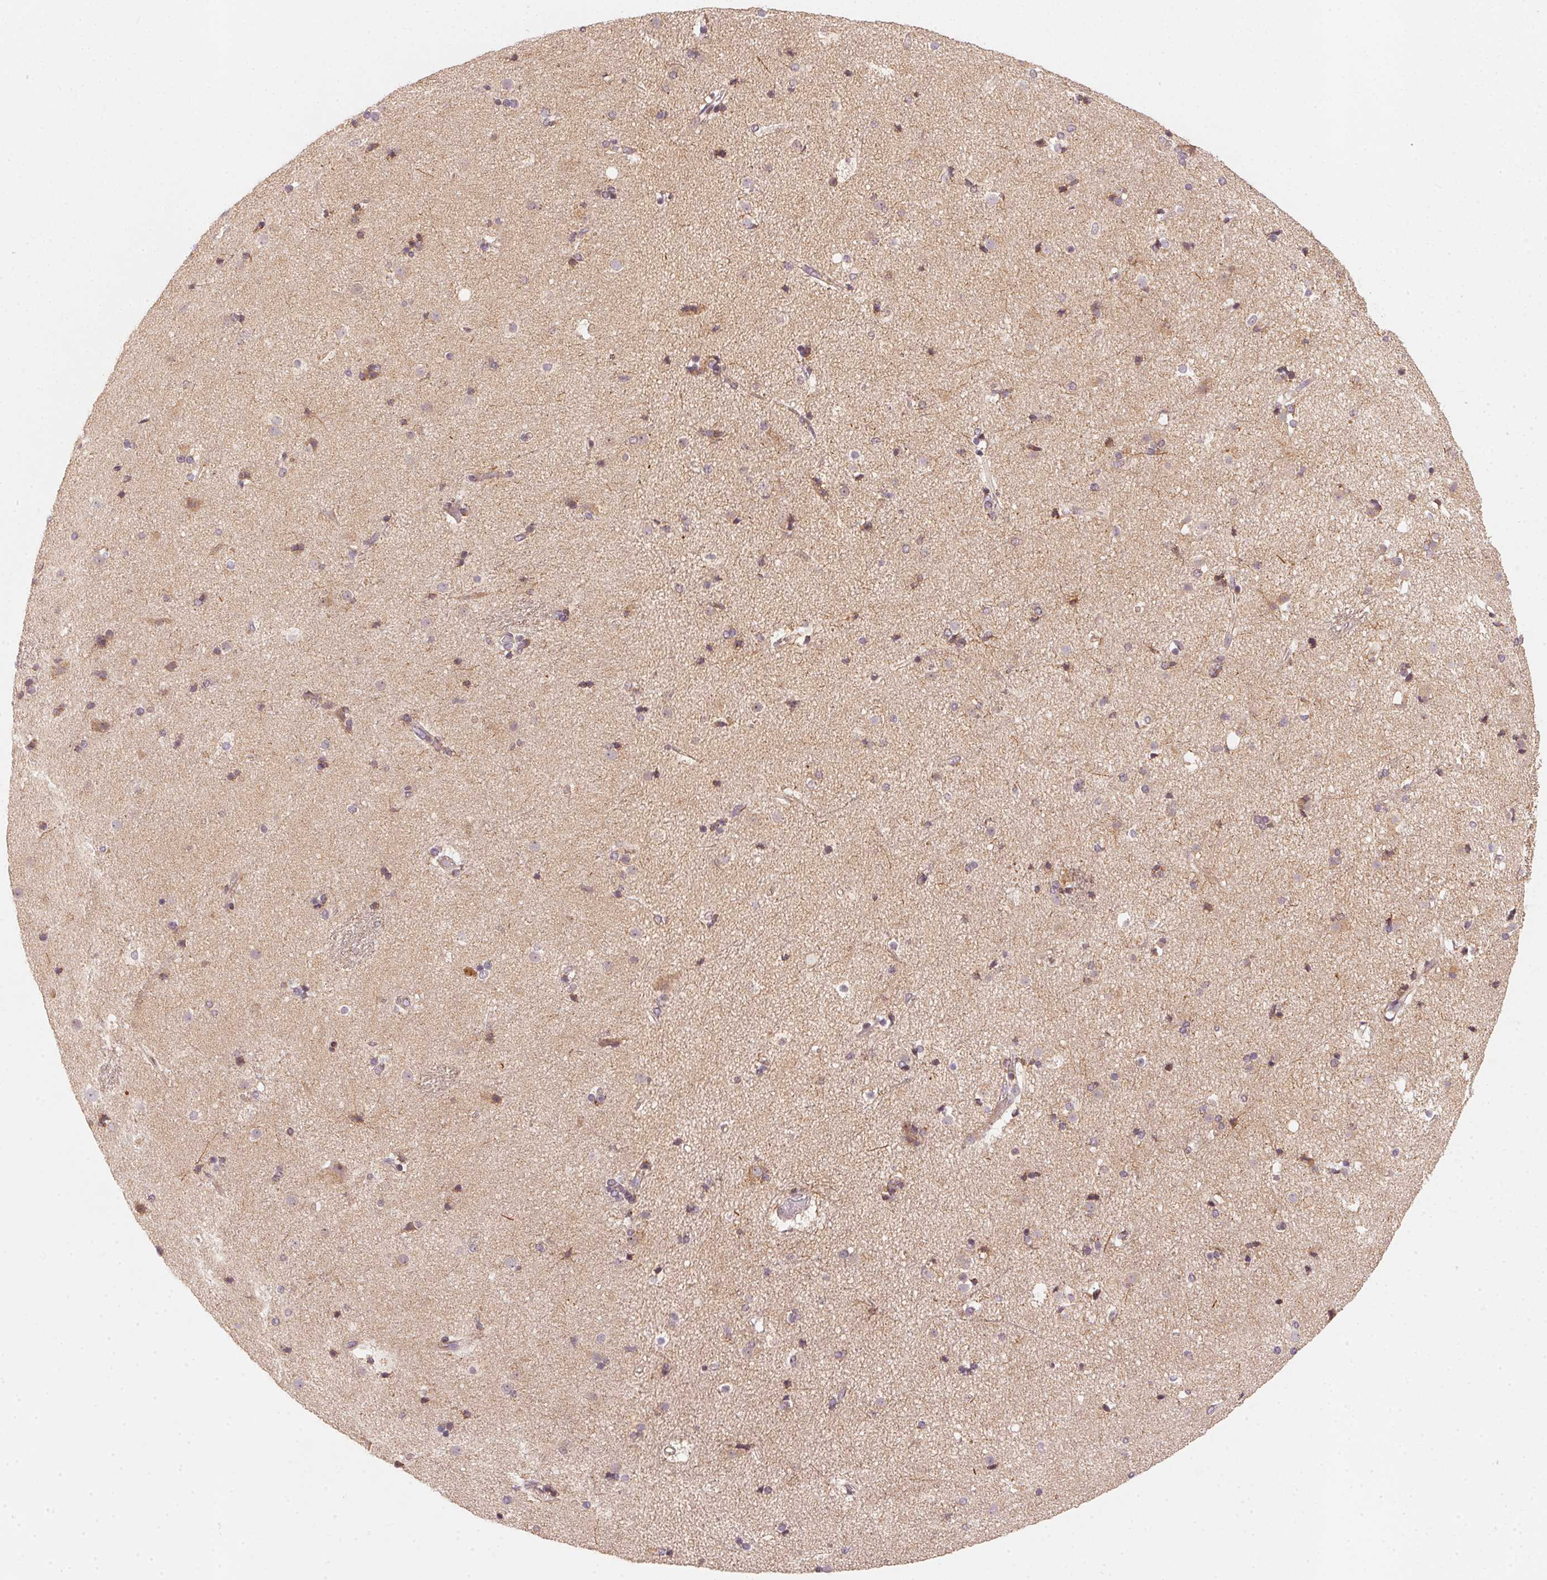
{"staining": {"intensity": "negative", "quantity": "none", "location": "none"}, "tissue": "caudate", "cell_type": "Glial cells", "image_type": "normal", "snomed": [{"axis": "morphology", "description": "Normal tissue, NOS"}, {"axis": "topography", "description": "Lateral ventricle wall"}], "caption": "Image shows no protein staining in glial cells of normal caudate.", "gene": "MATCAP1", "patient": {"sex": "female", "age": 71}}